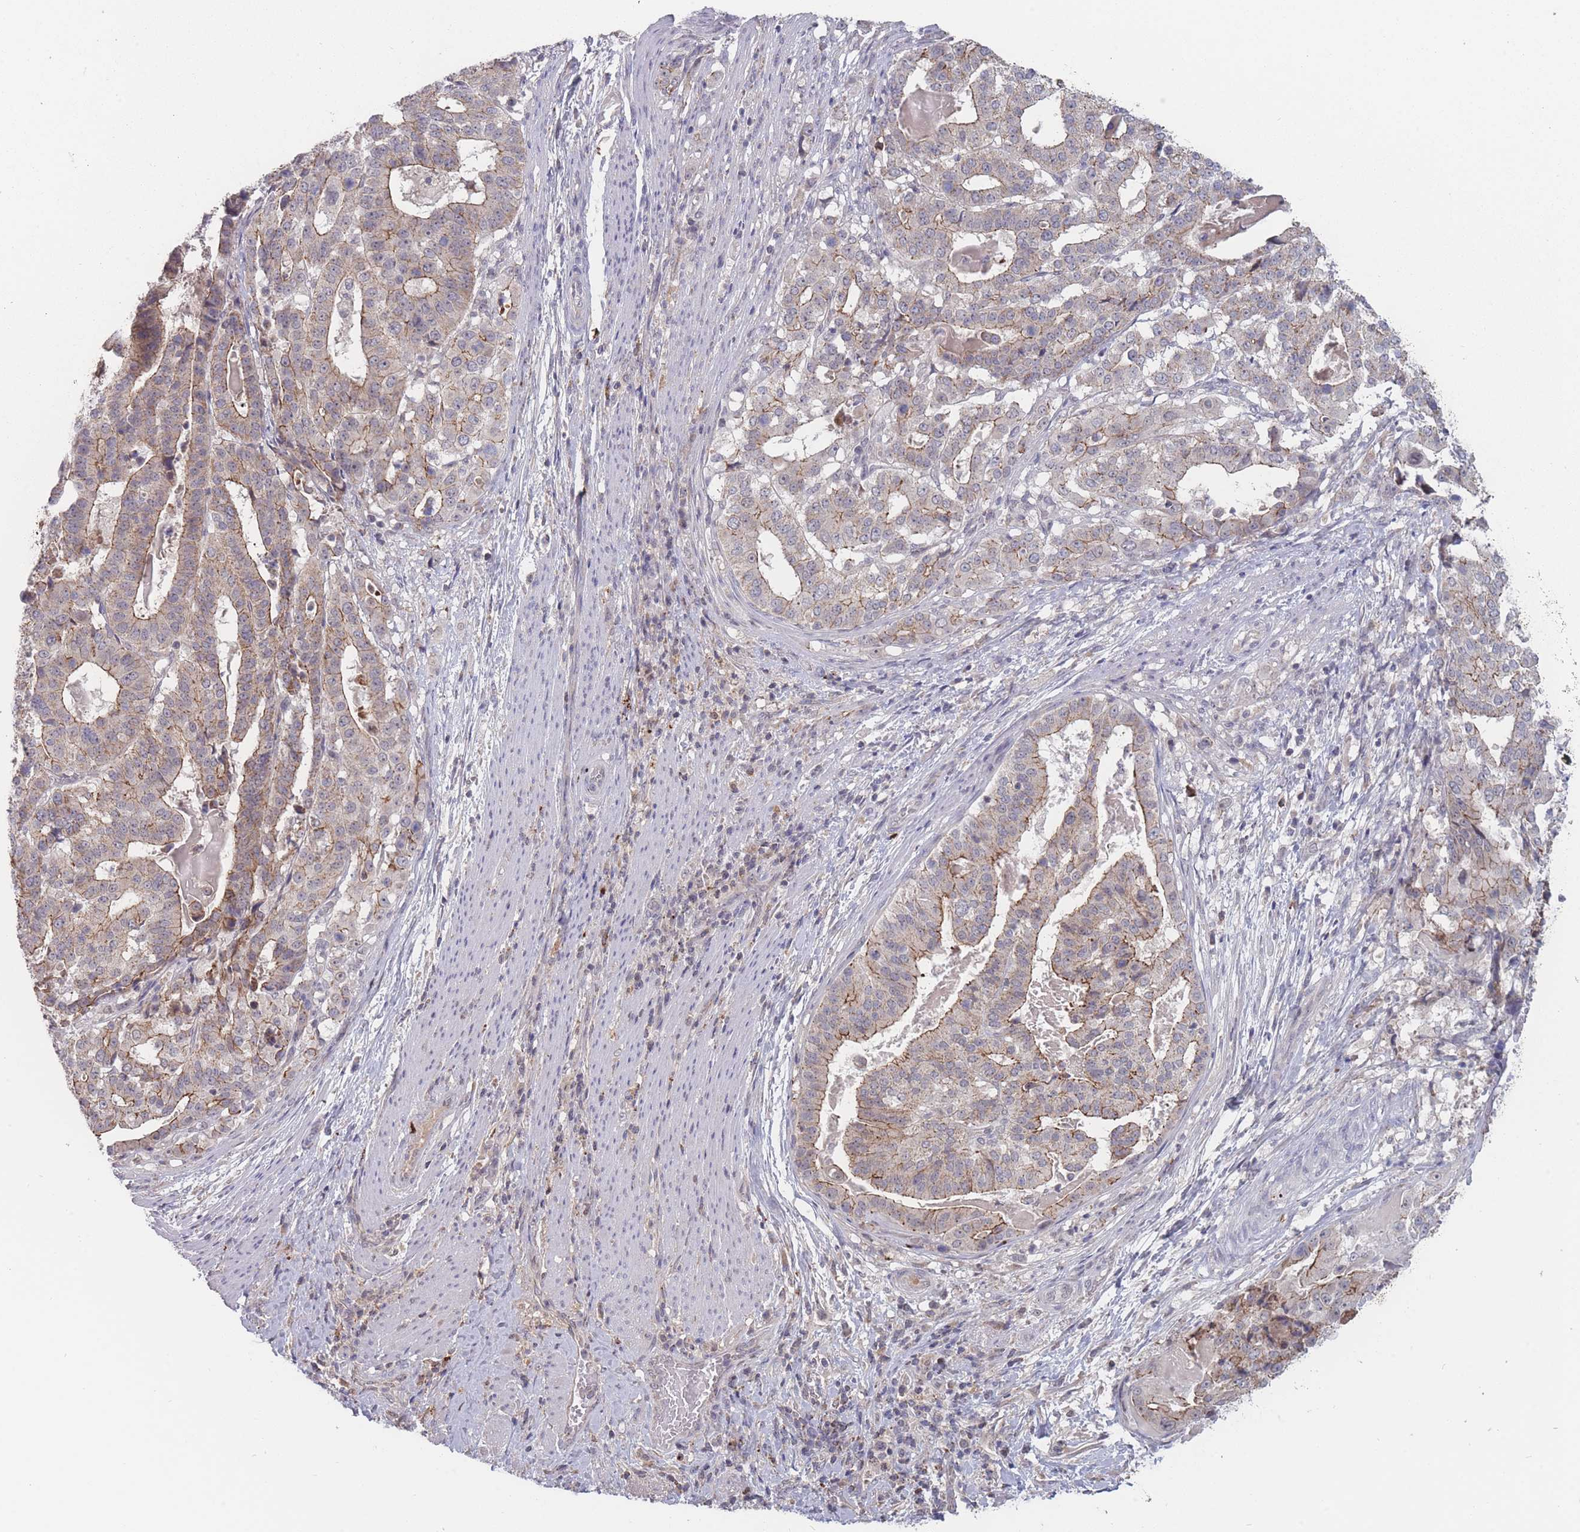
{"staining": {"intensity": "weak", "quantity": "25%-75%", "location": "cytoplasmic/membranous"}, "tissue": "stomach cancer", "cell_type": "Tumor cells", "image_type": "cancer", "snomed": [{"axis": "morphology", "description": "Adenocarcinoma, NOS"}, {"axis": "topography", "description": "Stomach"}], "caption": "There is low levels of weak cytoplasmic/membranous expression in tumor cells of stomach cancer, as demonstrated by immunohistochemical staining (brown color).", "gene": "TMEM232", "patient": {"sex": "male", "age": 48}}